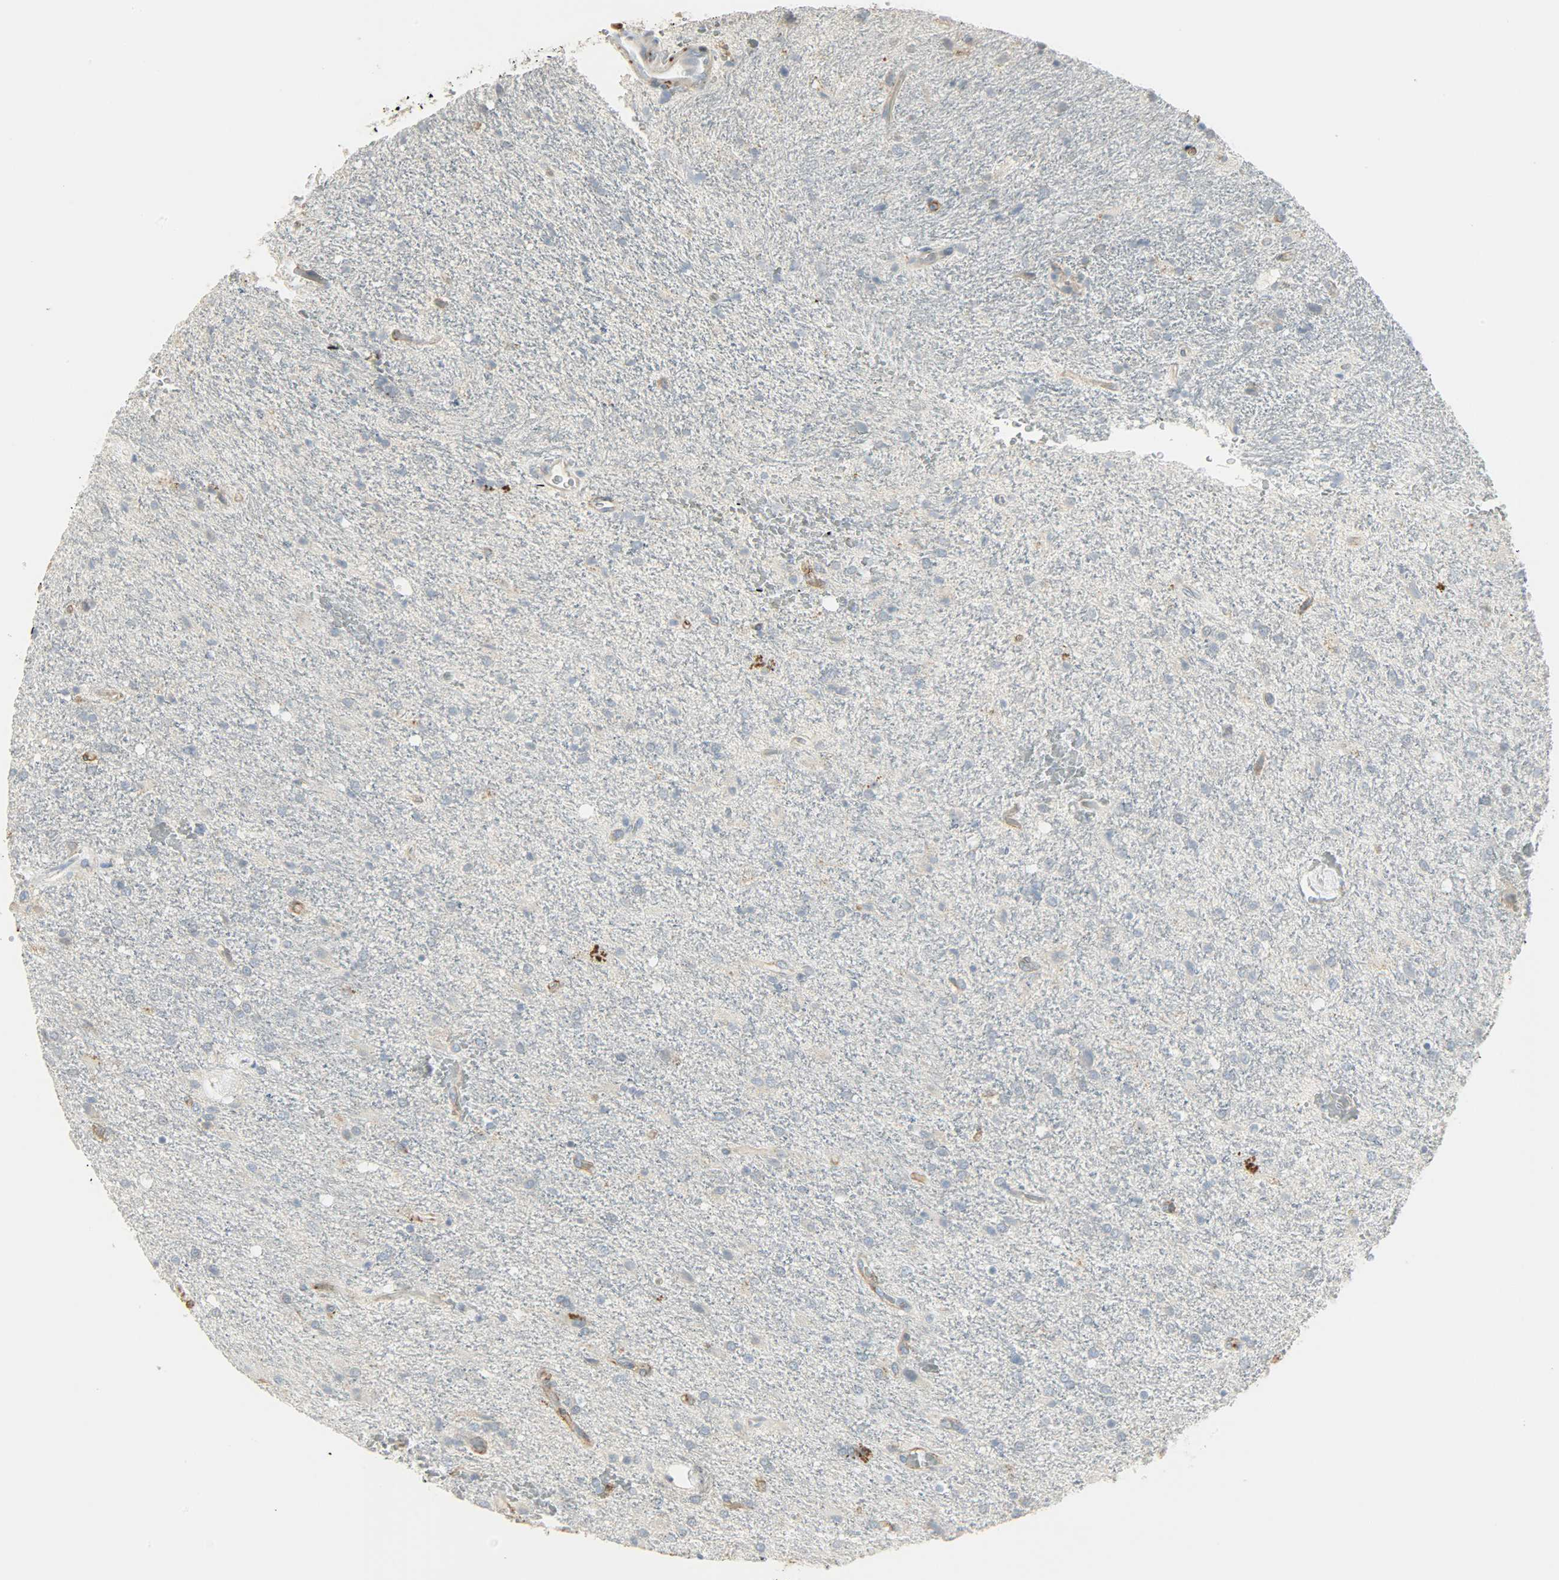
{"staining": {"intensity": "strong", "quantity": "<25%", "location": "cytoplasmic/membranous"}, "tissue": "glioma", "cell_type": "Tumor cells", "image_type": "cancer", "snomed": [{"axis": "morphology", "description": "Normal tissue, NOS"}, {"axis": "morphology", "description": "Glioma, malignant, High grade"}, {"axis": "topography", "description": "Cerebral cortex"}], "caption": "Protein analysis of malignant glioma (high-grade) tissue displays strong cytoplasmic/membranous staining in approximately <25% of tumor cells.", "gene": "ENPEP", "patient": {"sex": "male", "age": 56}}